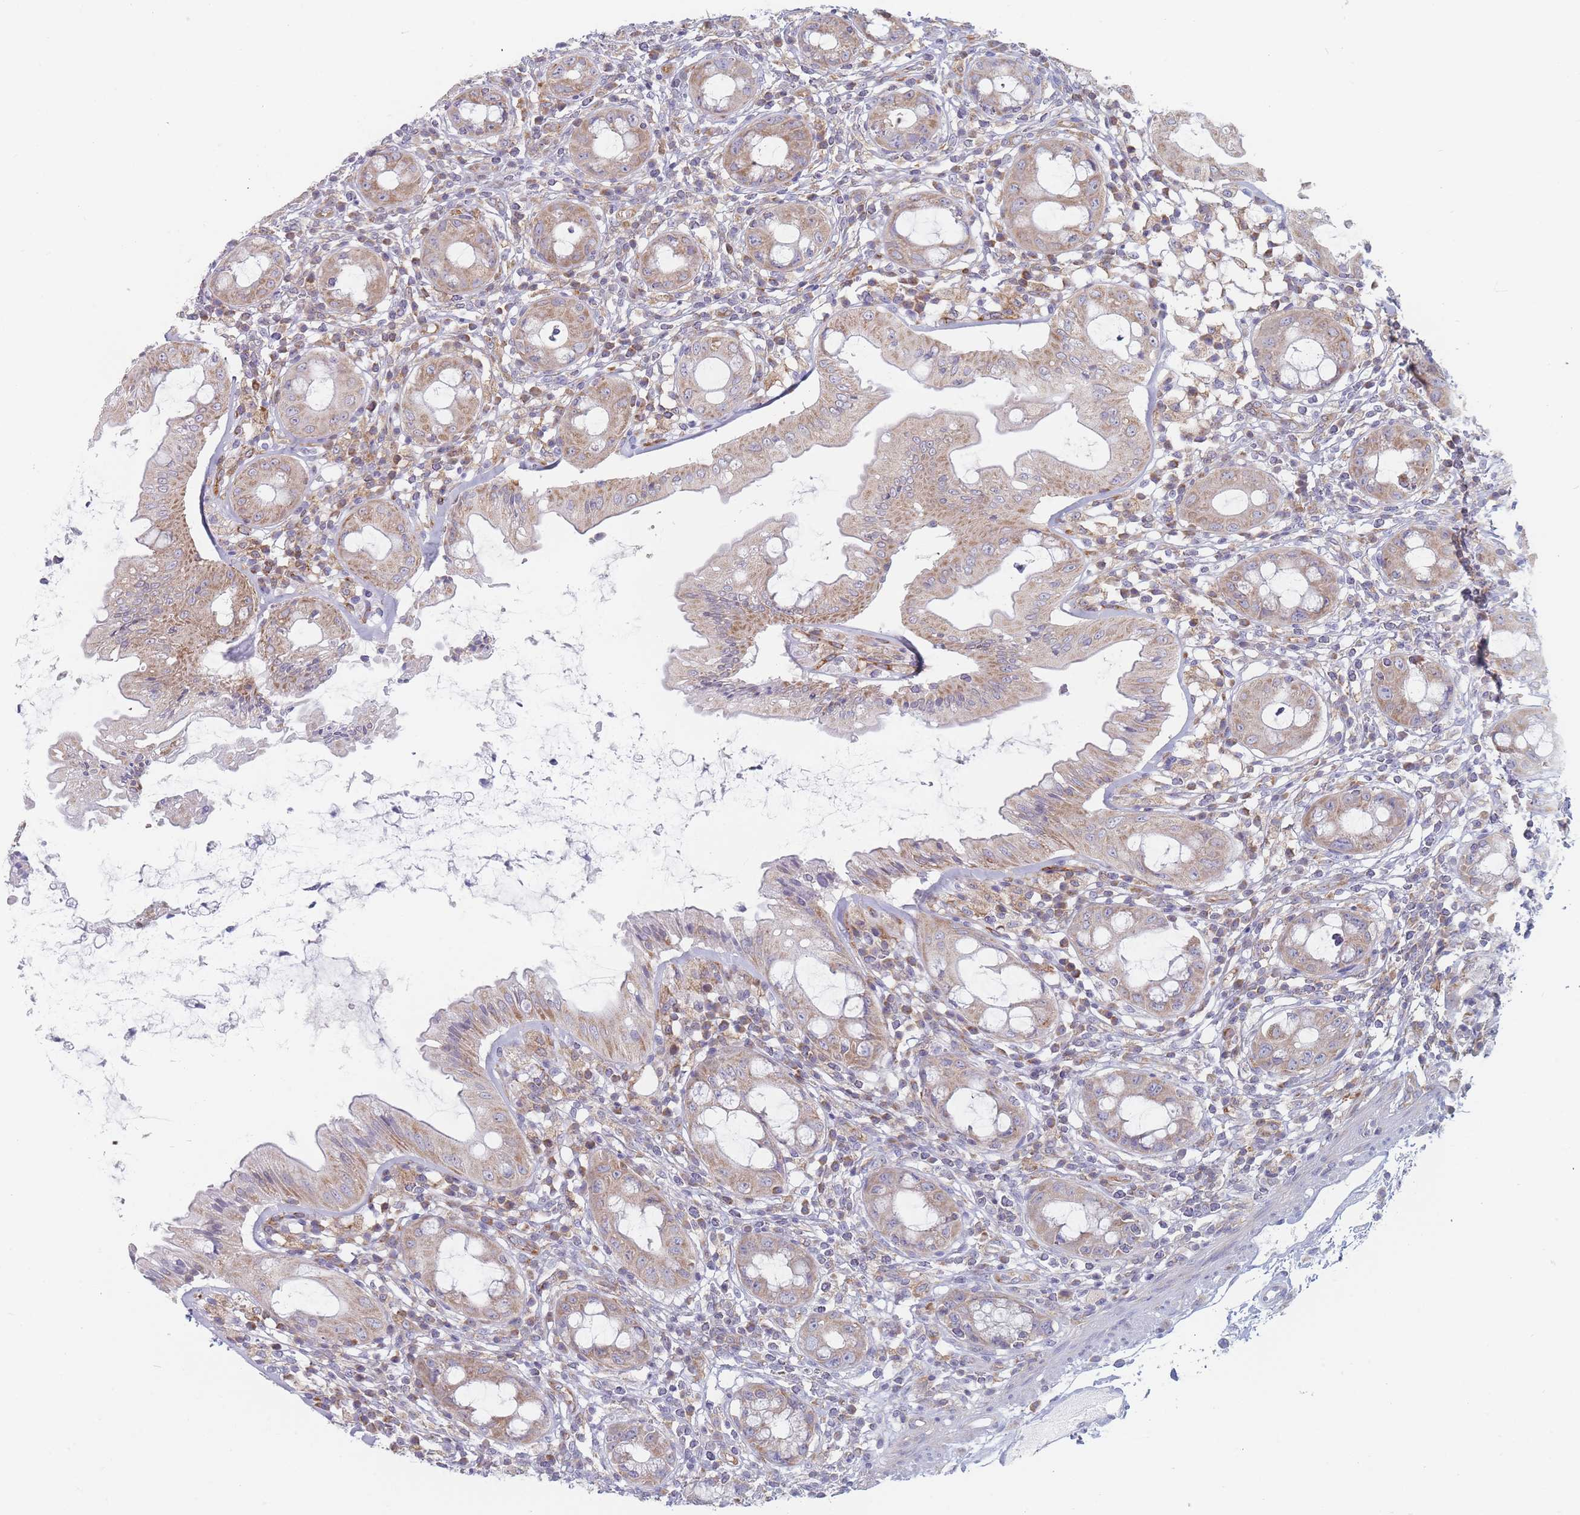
{"staining": {"intensity": "moderate", "quantity": ">75%", "location": "cytoplasmic/membranous"}, "tissue": "rectum", "cell_type": "Glandular cells", "image_type": "normal", "snomed": [{"axis": "morphology", "description": "Normal tissue, NOS"}, {"axis": "topography", "description": "Rectum"}], "caption": "A histopathology image showing moderate cytoplasmic/membranous expression in approximately >75% of glandular cells in normal rectum, as visualized by brown immunohistochemical staining.", "gene": "MAP1S", "patient": {"sex": "female", "age": 57}}